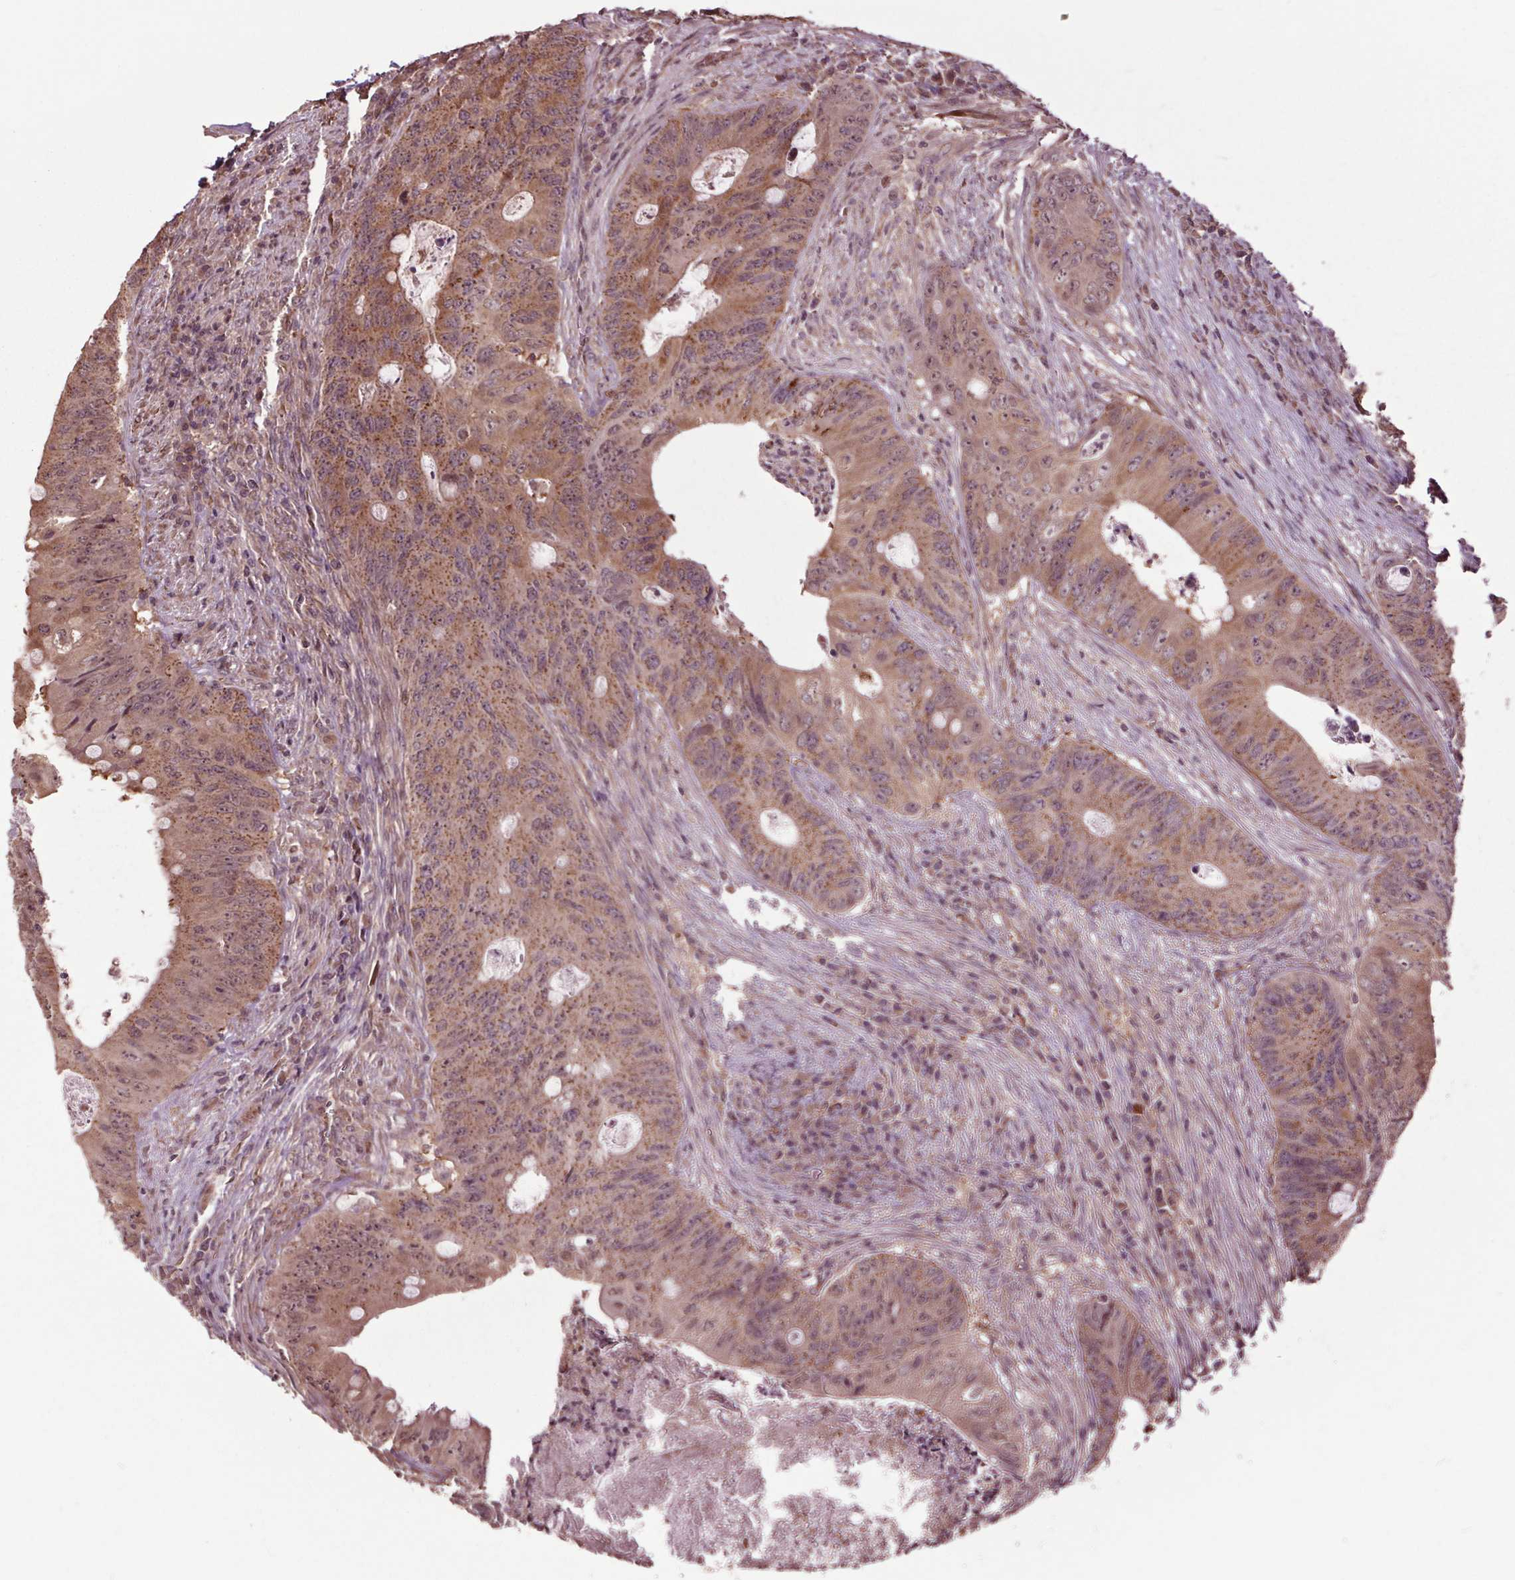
{"staining": {"intensity": "moderate", "quantity": ">75%", "location": "cytoplasmic/membranous"}, "tissue": "colorectal cancer", "cell_type": "Tumor cells", "image_type": "cancer", "snomed": [{"axis": "morphology", "description": "Adenocarcinoma, NOS"}, {"axis": "topography", "description": "Colon"}], "caption": "Brown immunohistochemical staining in colorectal cancer (adenocarcinoma) shows moderate cytoplasmic/membranous staining in about >75% of tumor cells. The staining was performed using DAB (3,3'-diaminobenzidine) to visualize the protein expression in brown, while the nuclei were stained in blue with hematoxylin (Magnification: 20x).", "gene": "CEP95", "patient": {"sex": "female", "age": 74}}